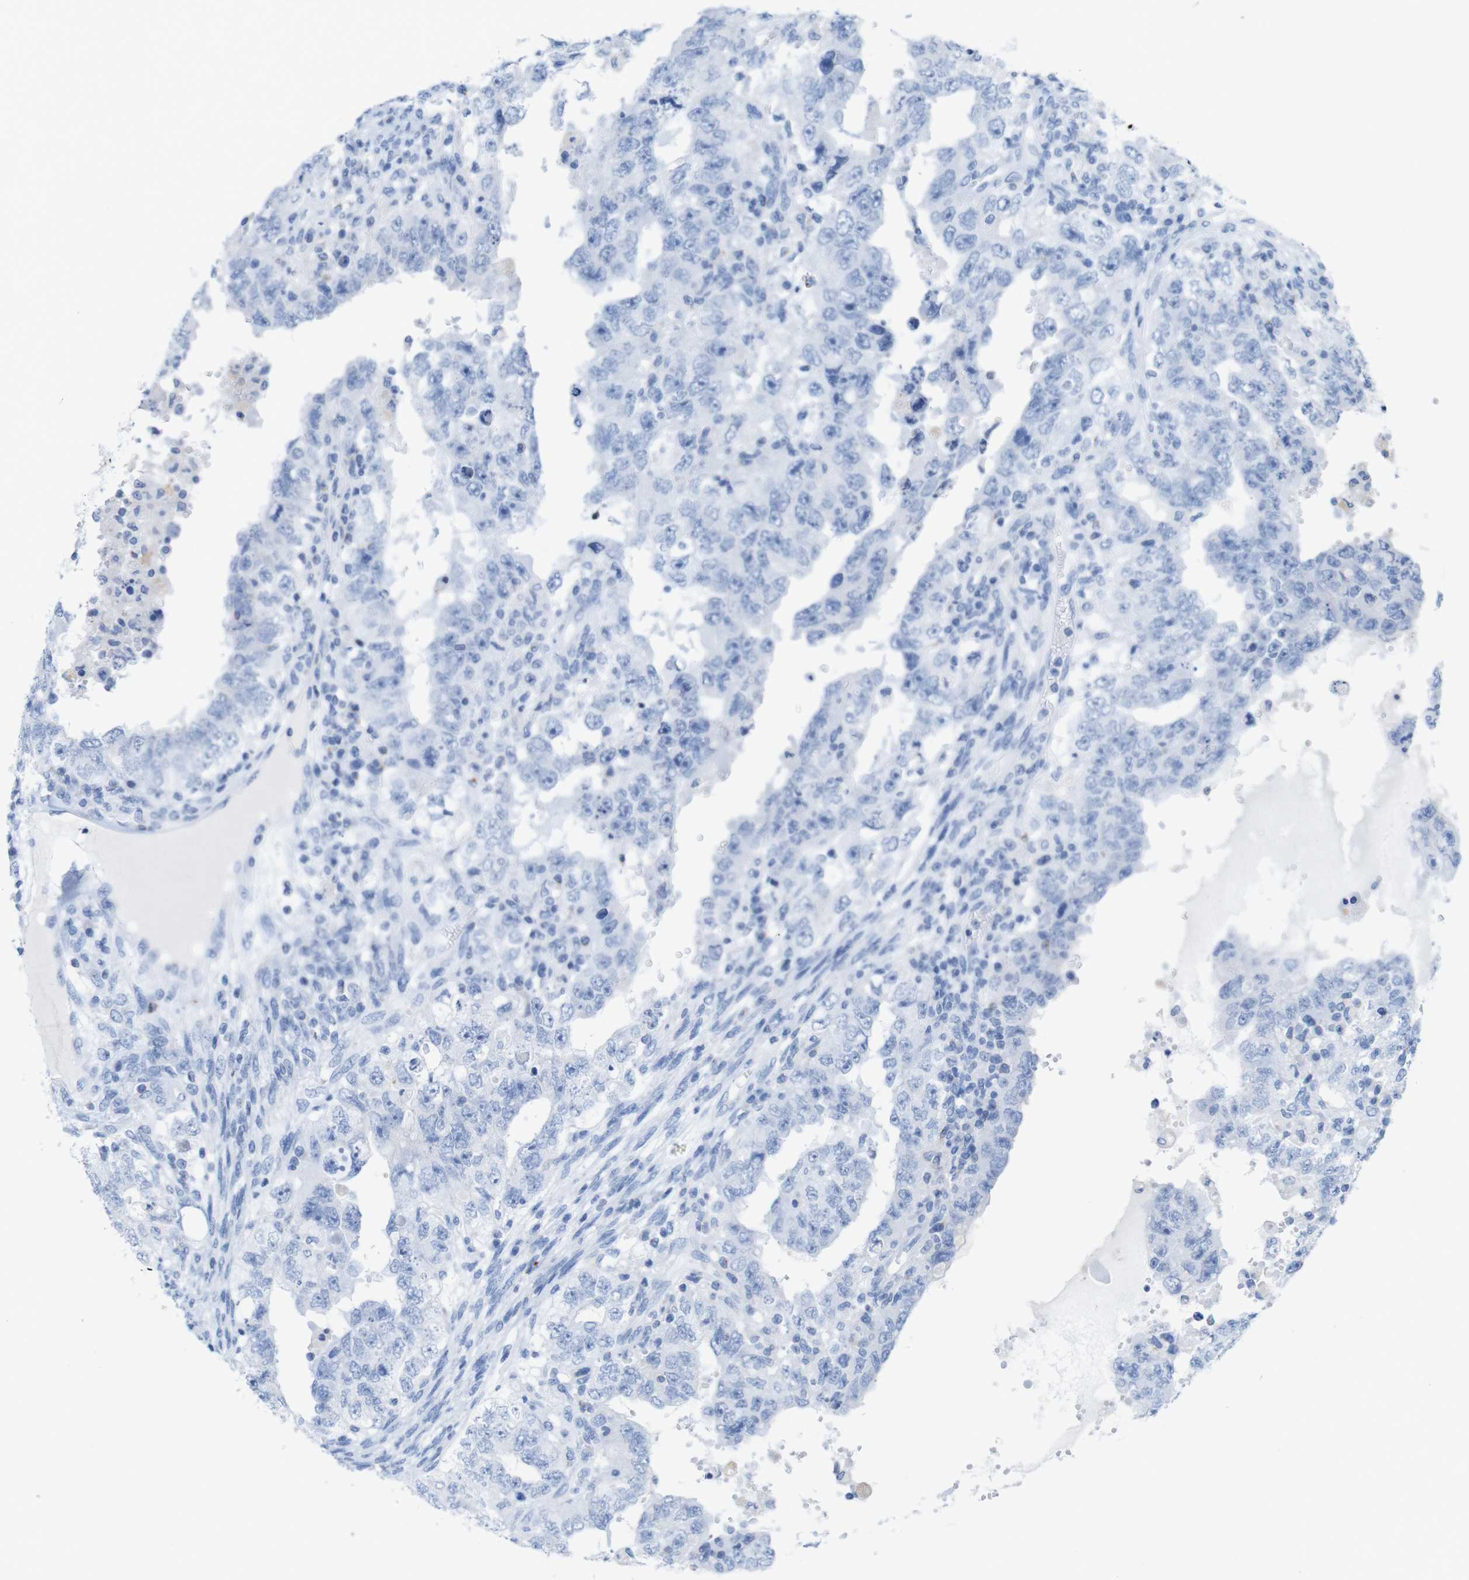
{"staining": {"intensity": "negative", "quantity": "none", "location": "none"}, "tissue": "testis cancer", "cell_type": "Tumor cells", "image_type": "cancer", "snomed": [{"axis": "morphology", "description": "Carcinoma, Embryonal, NOS"}, {"axis": "topography", "description": "Testis"}], "caption": "This micrograph is of testis cancer stained with IHC to label a protein in brown with the nuclei are counter-stained blue. There is no positivity in tumor cells.", "gene": "LAG3", "patient": {"sex": "male", "age": 26}}